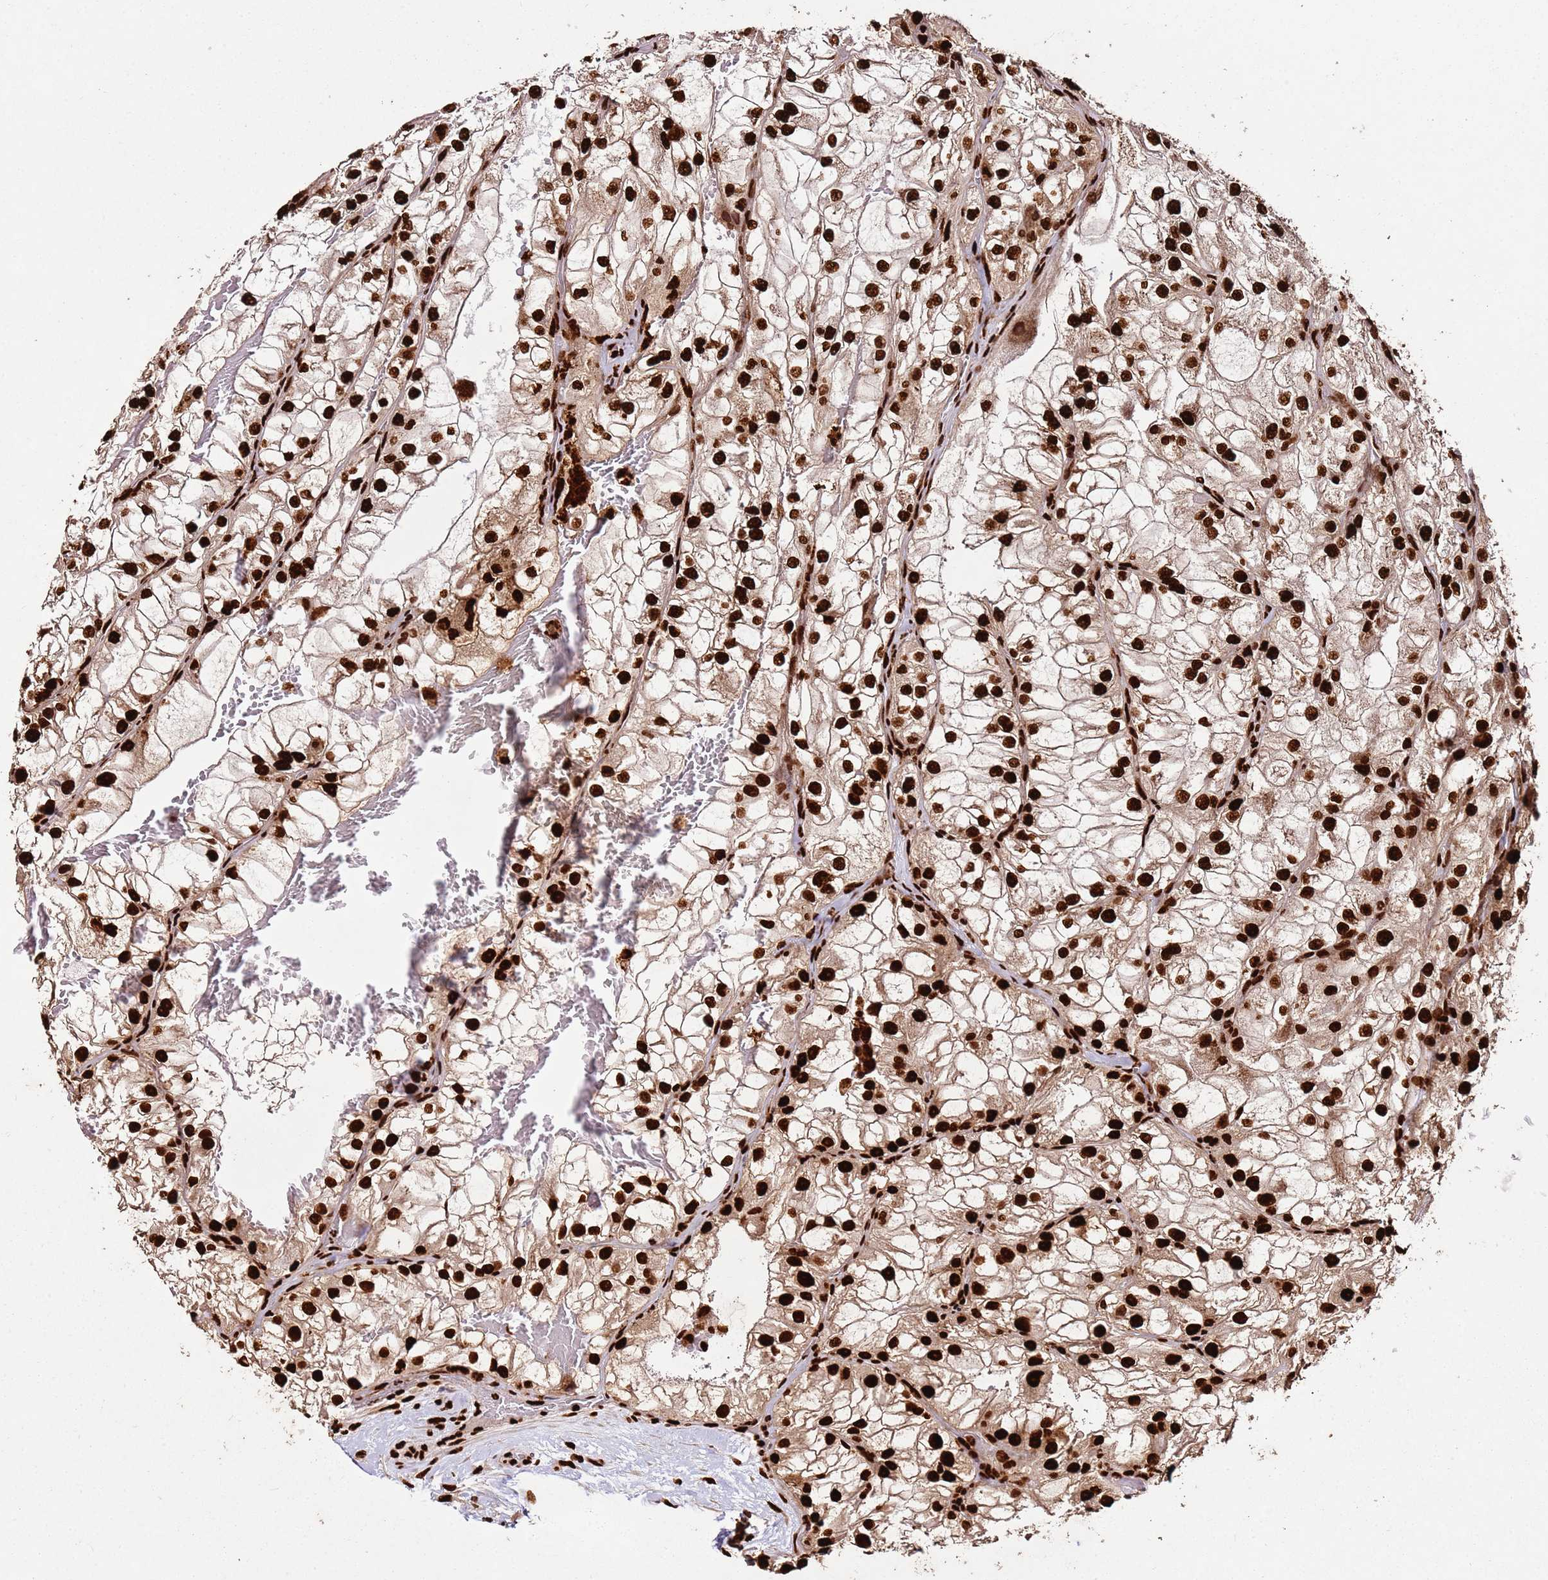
{"staining": {"intensity": "strong", "quantity": ">75%", "location": "nuclear"}, "tissue": "renal cancer", "cell_type": "Tumor cells", "image_type": "cancer", "snomed": [{"axis": "morphology", "description": "Adenocarcinoma, NOS"}, {"axis": "topography", "description": "Kidney"}], "caption": "Human renal adenocarcinoma stained with a protein marker displays strong staining in tumor cells.", "gene": "HNRNPAB", "patient": {"sex": "female", "age": 72}}